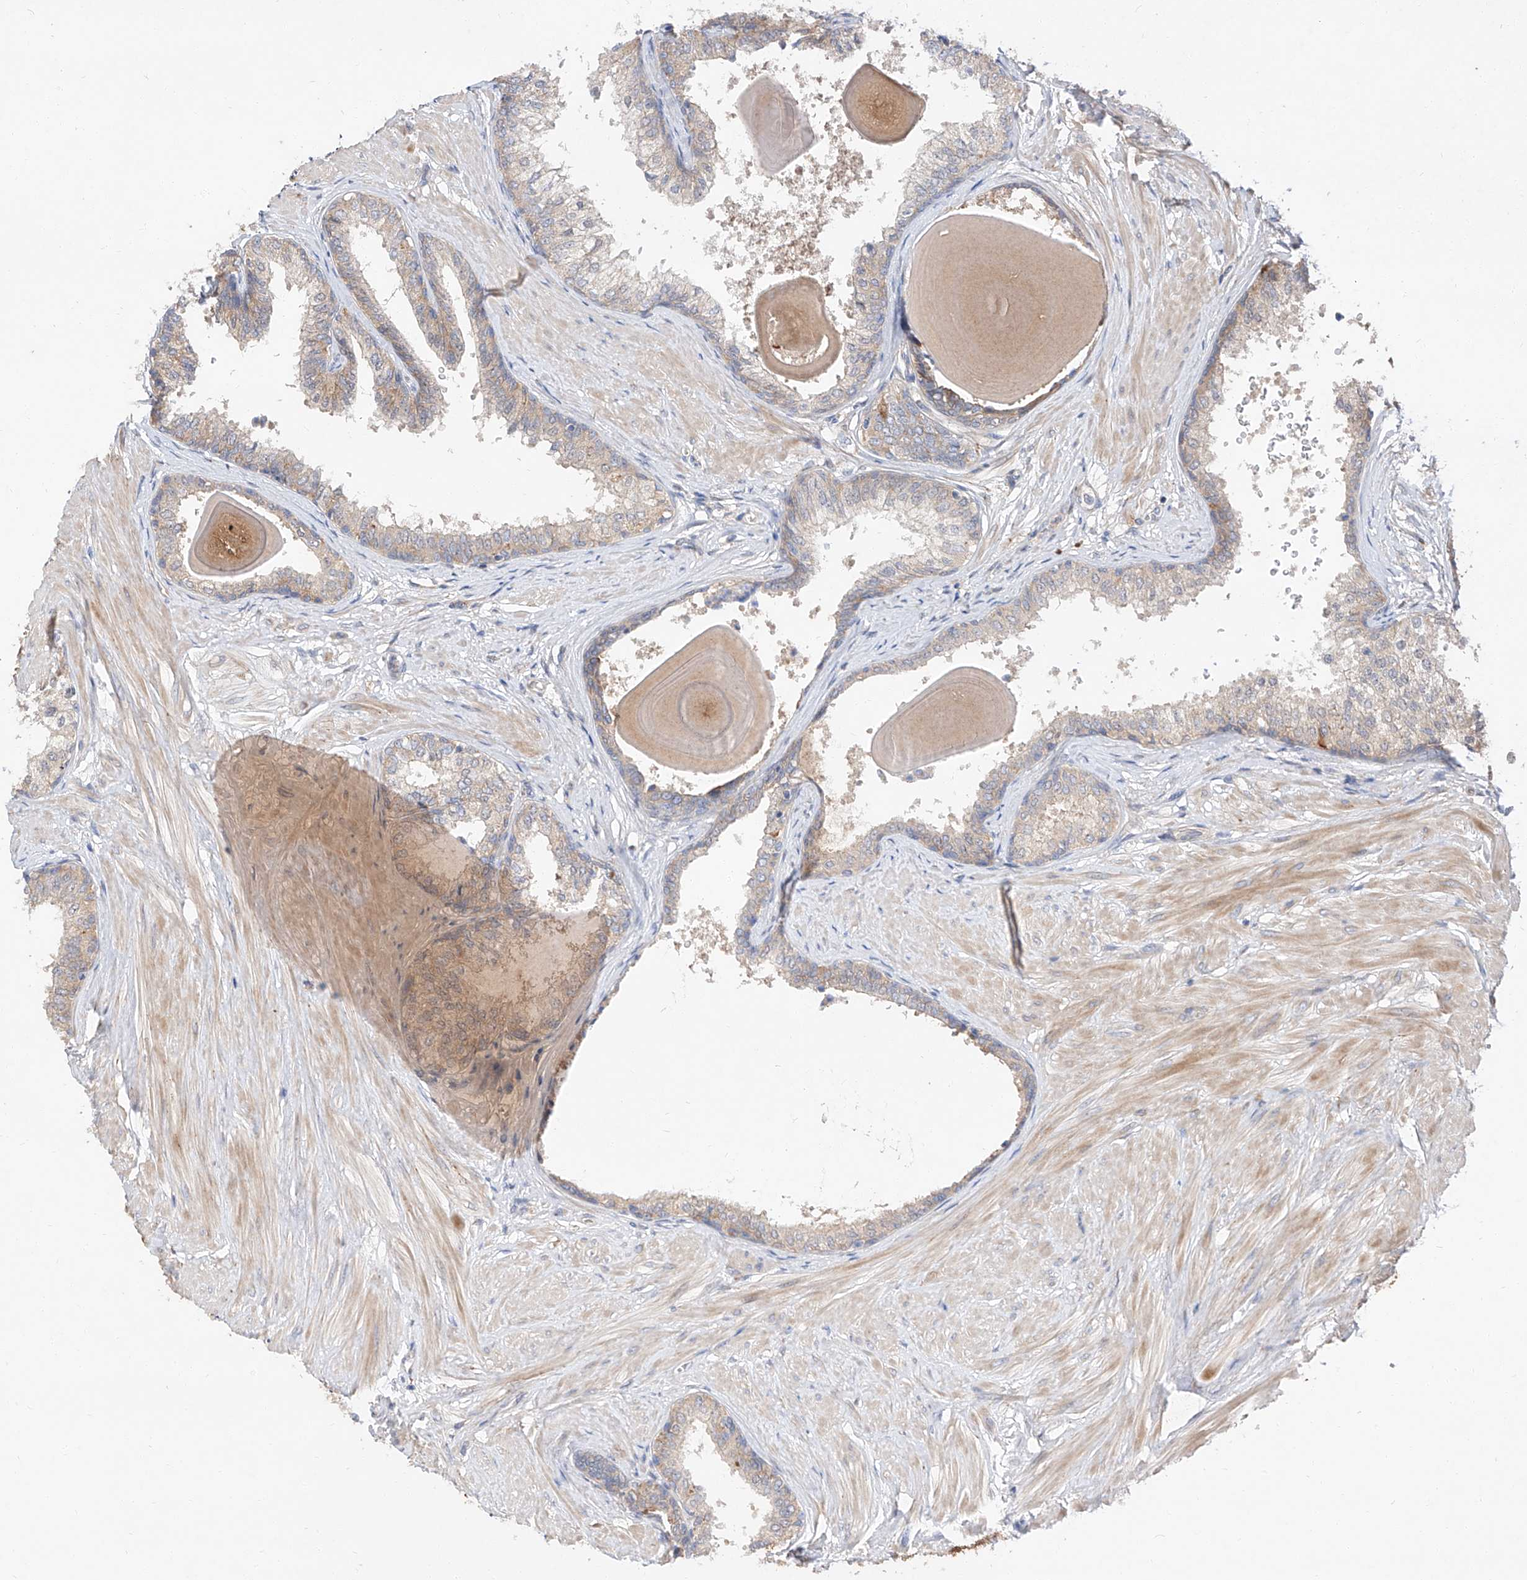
{"staining": {"intensity": "weak", "quantity": "25%-75%", "location": "cytoplasmic/membranous"}, "tissue": "prostate", "cell_type": "Glandular cells", "image_type": "normal", "snomed": [{"axis": "morphology", "description": "Normal tissue, NOS"}, {"axis": "topography", "description": "Prostate"}], "caption": "Prostate stained with a brown dye exhibits weak cytoplasmic/membranous positive staining in about 25%-75% of glandular cells.", "gene": "DIRAS3", "patient": {"sex": "male", "age": 48}}